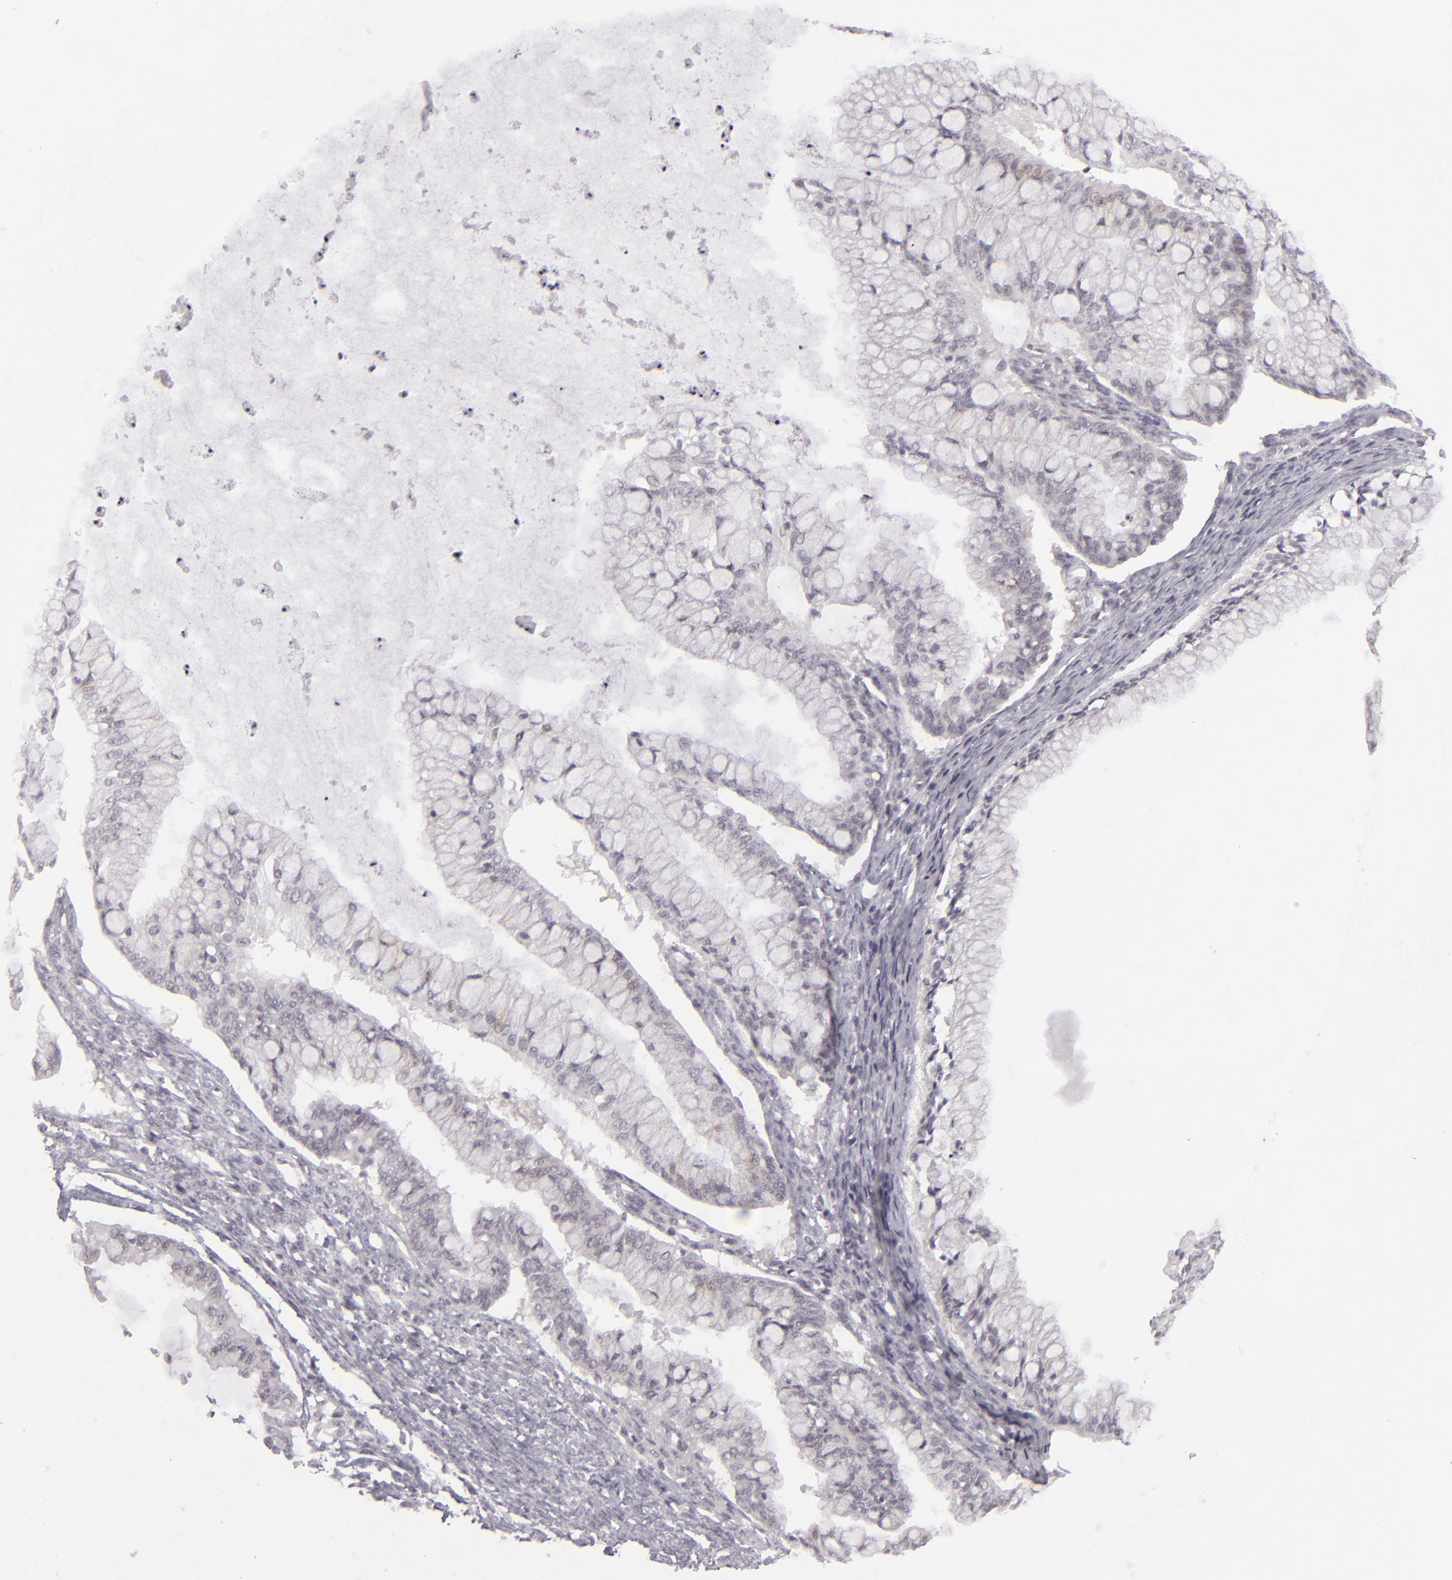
{"staining": {"intensity": "negative", "quantity": "none", "location": "none"}, "tissue": "ovarian cancer", "cell_type": "Tumor cells", "image_type": "cancer", "snomed": [{"axis": "morphology", "description": "Cystadenocarcinoma, mucinous, NOS"}, {"axis": "topography", "description": "Ovary"}], "caption": "The immunohistochemistry photomicrograph has no significant positivity in tumor cells of ovarian cancer tissue. The staining was performed using DAB (3,3'-diaminobenzidine) to visualize the protein expression in brown, while the nuclei were stained in blue with hematoxylin (Magnification: 20x).", "gene": "DLG3", "patient": {"sex": "female", "age": 57}}